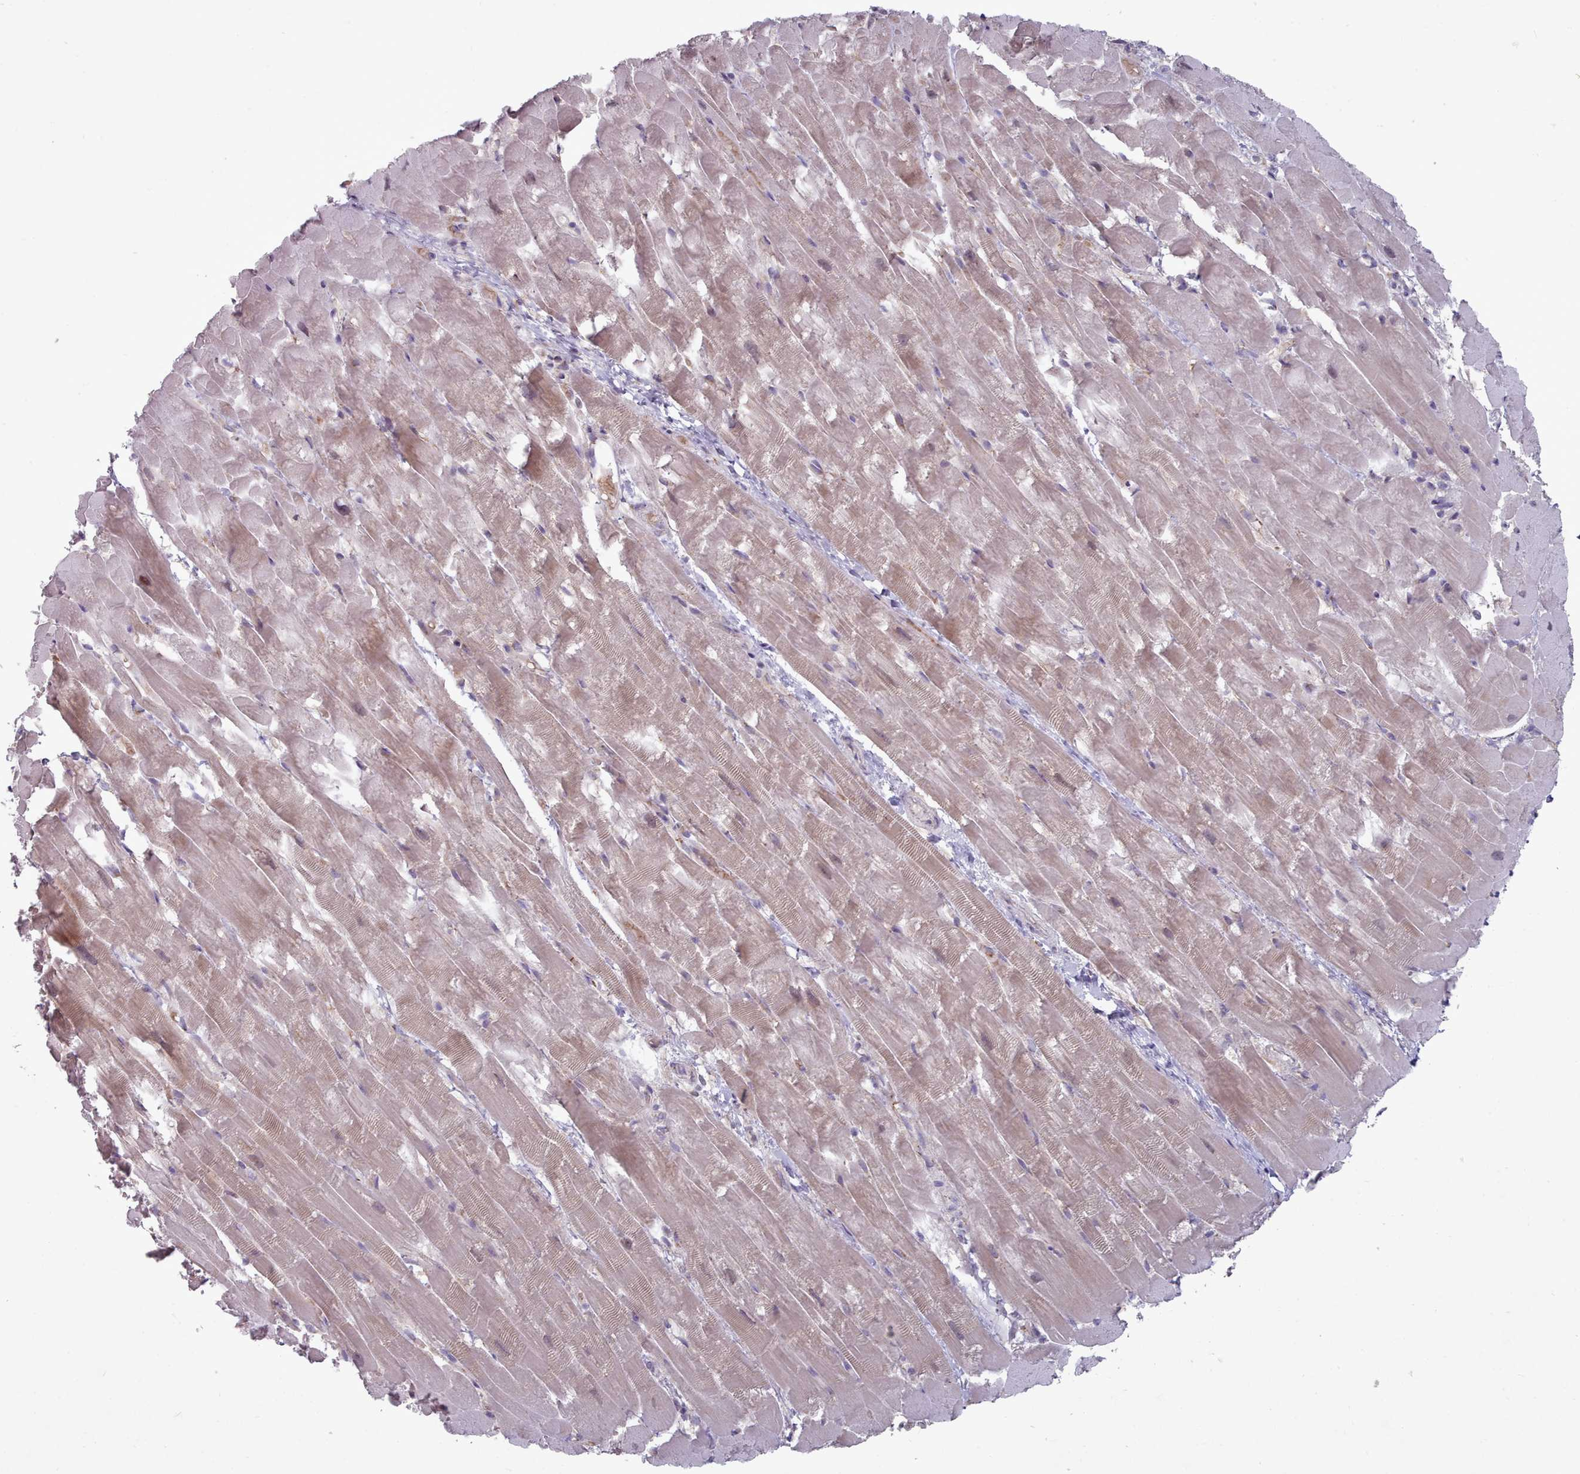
{"staining": {"intensity": "weak", "quantity": "25%-75%", "location": "cytoplasmic/membranous"}, "tissue": "heart muscle", "cell_type": "Cardiomyocytes", "image_type": "normal", "snomed": [{"axis": "morphology", "description": "Normal tissue, NOS"}, {"axis": "topography", "description": "Heart"}], "caption": "Immunohistochemistry (IHC) (DAB (3,3'-diaminobenzidine)) staining of benign human heart muscle displays weak cytoplasmic/membranous protein positivity in about 25%-75% of cardiomyocytes. Immunohistochemistry (IHC) stains the protein of interest in brown and the nuclei are stained blue.", "gene": "MAN1B1", "patient": {"sex": "male", "age": 37}}